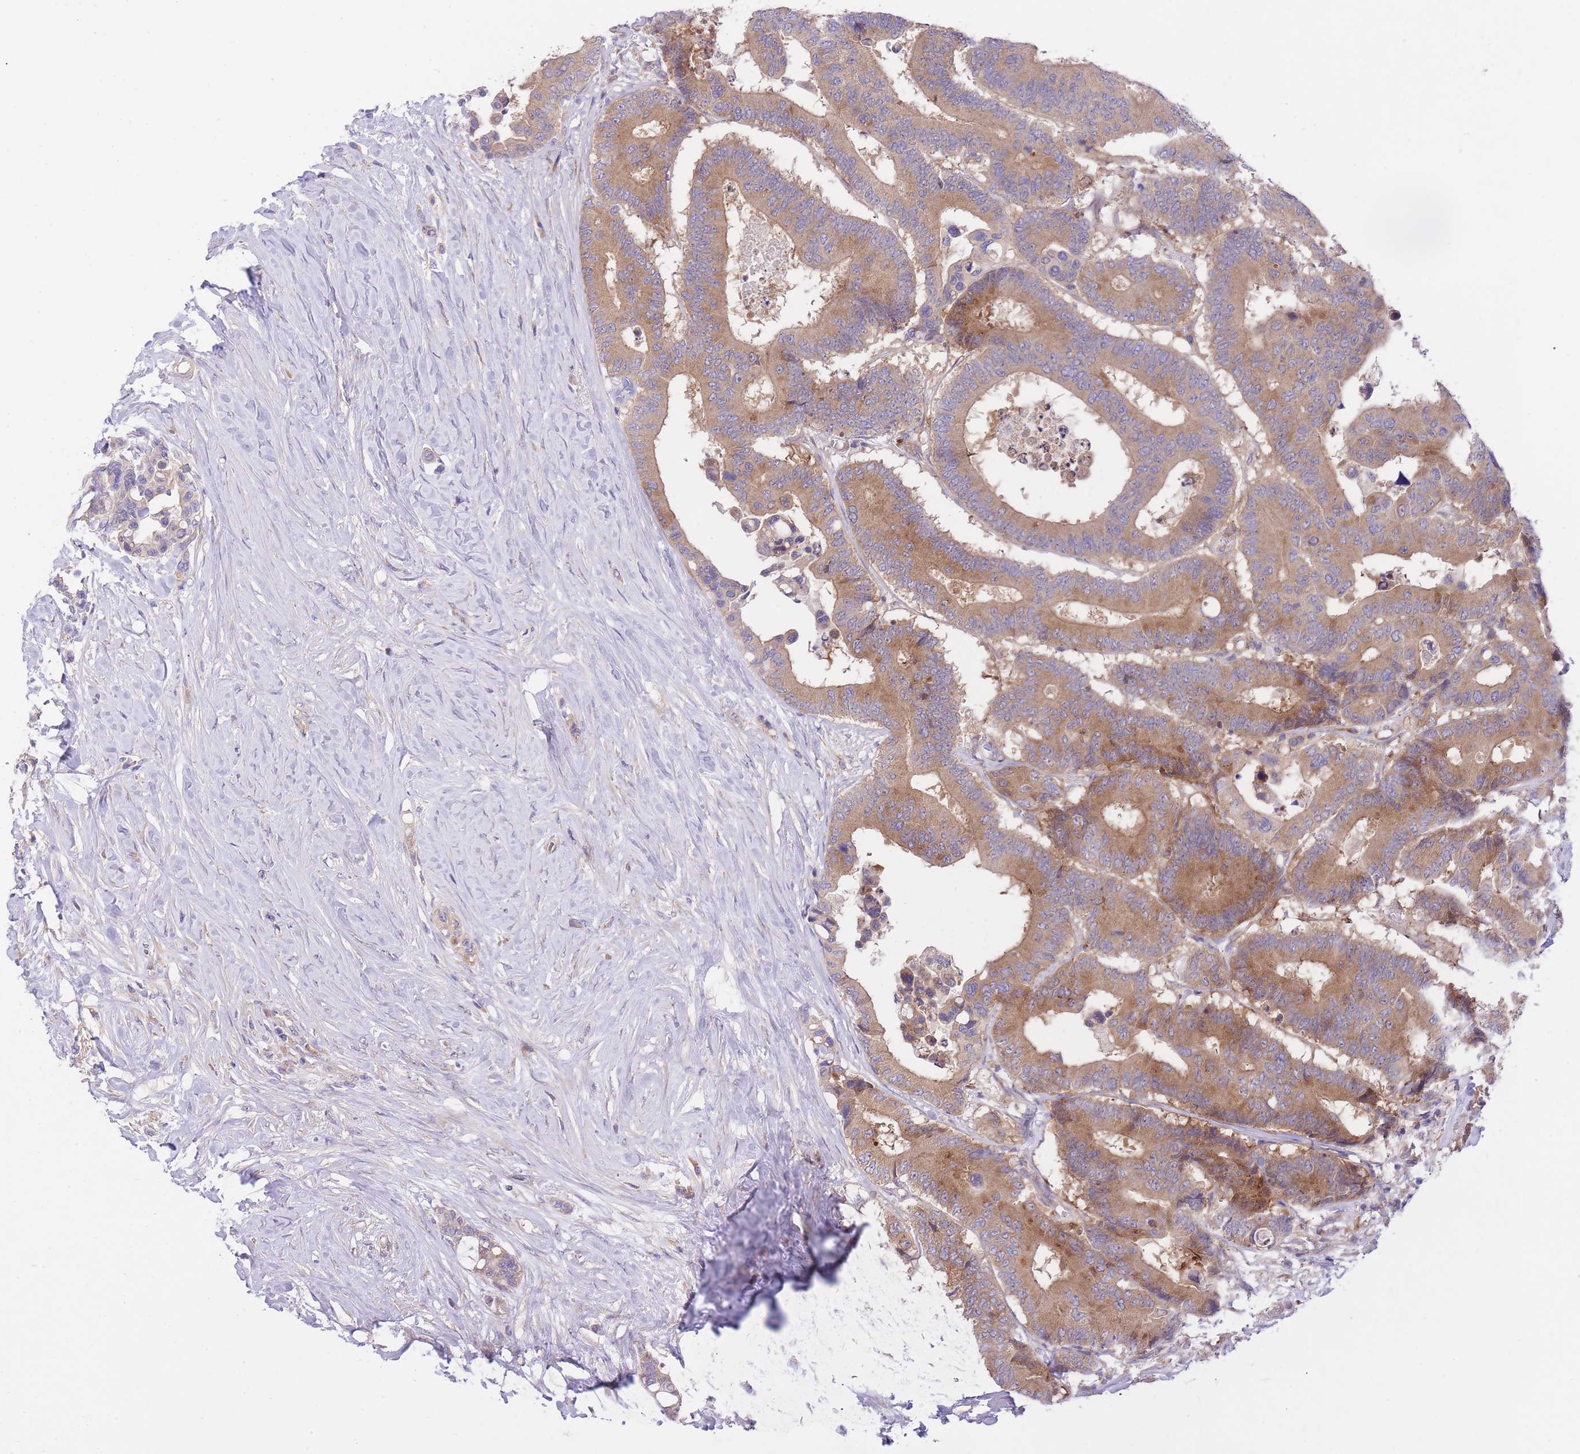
{"staining": {"intensity": "moderate", "quantity": ">75%", "location": "cytoplasmic/membranous"}, "tissue": "colorectal cancer", "cell_type": "Tumor cells", "image_type": "cancer", "snomed": [{"axis": "morphology", "description": "Normal tissue, NOS"}, {"axis": "morphology", "description": "Adenocarcinoma, NOS"}, {"axis": "topography", "description": "Colon"}], "caption": "A brown stain highlights moderate cytoplasmic/membranous positivity of a protein in human colorectal adenocarcinoma tumor cells. (DAB (3,3'-diaminobenzidine) IHC, brown staining for protein, blue staining for nuclei).", "gene": "CHAC1", "patient": {"sex": "male", "age": 82}}